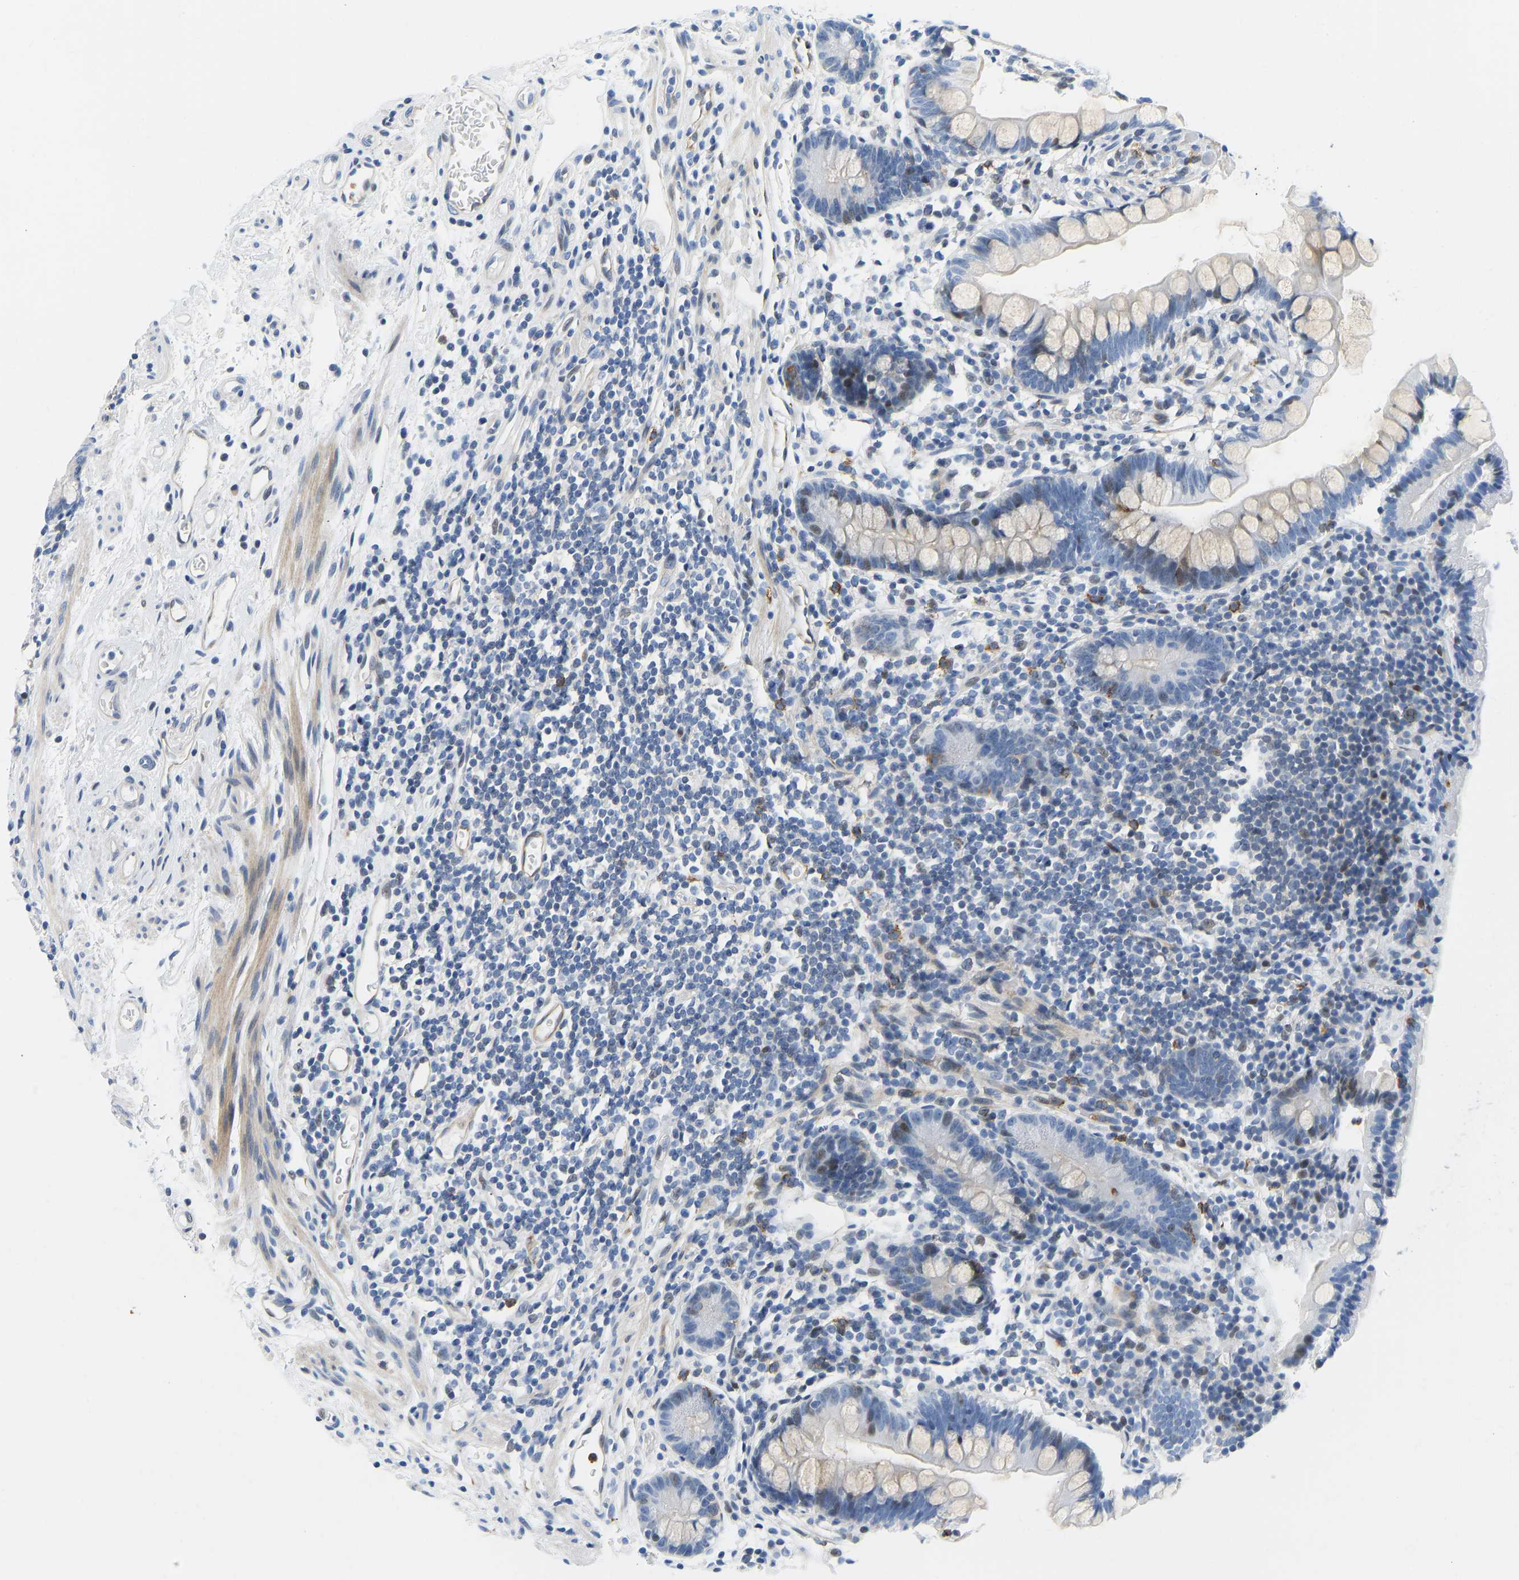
{"staining": {"intensity": "moderate", "quantity": "<25%", "location": "cytoplasmic/membranous"}, "tissue": "small intestine", "cell_type": "Glandular cells", "image_type": "normal", "snomed": [{"axis": "morphology", "description": "Normal tissue, NOS"}, {"axis": "topography", "description": "Small intestine"}], "caption": "Protein staining exhibits moderate cytoplasmic/membranous staining in about <25% of glandular cells in benign small intestine.", "gene": "HDAC5", "patient": {"sex": "female", "age": 84}}